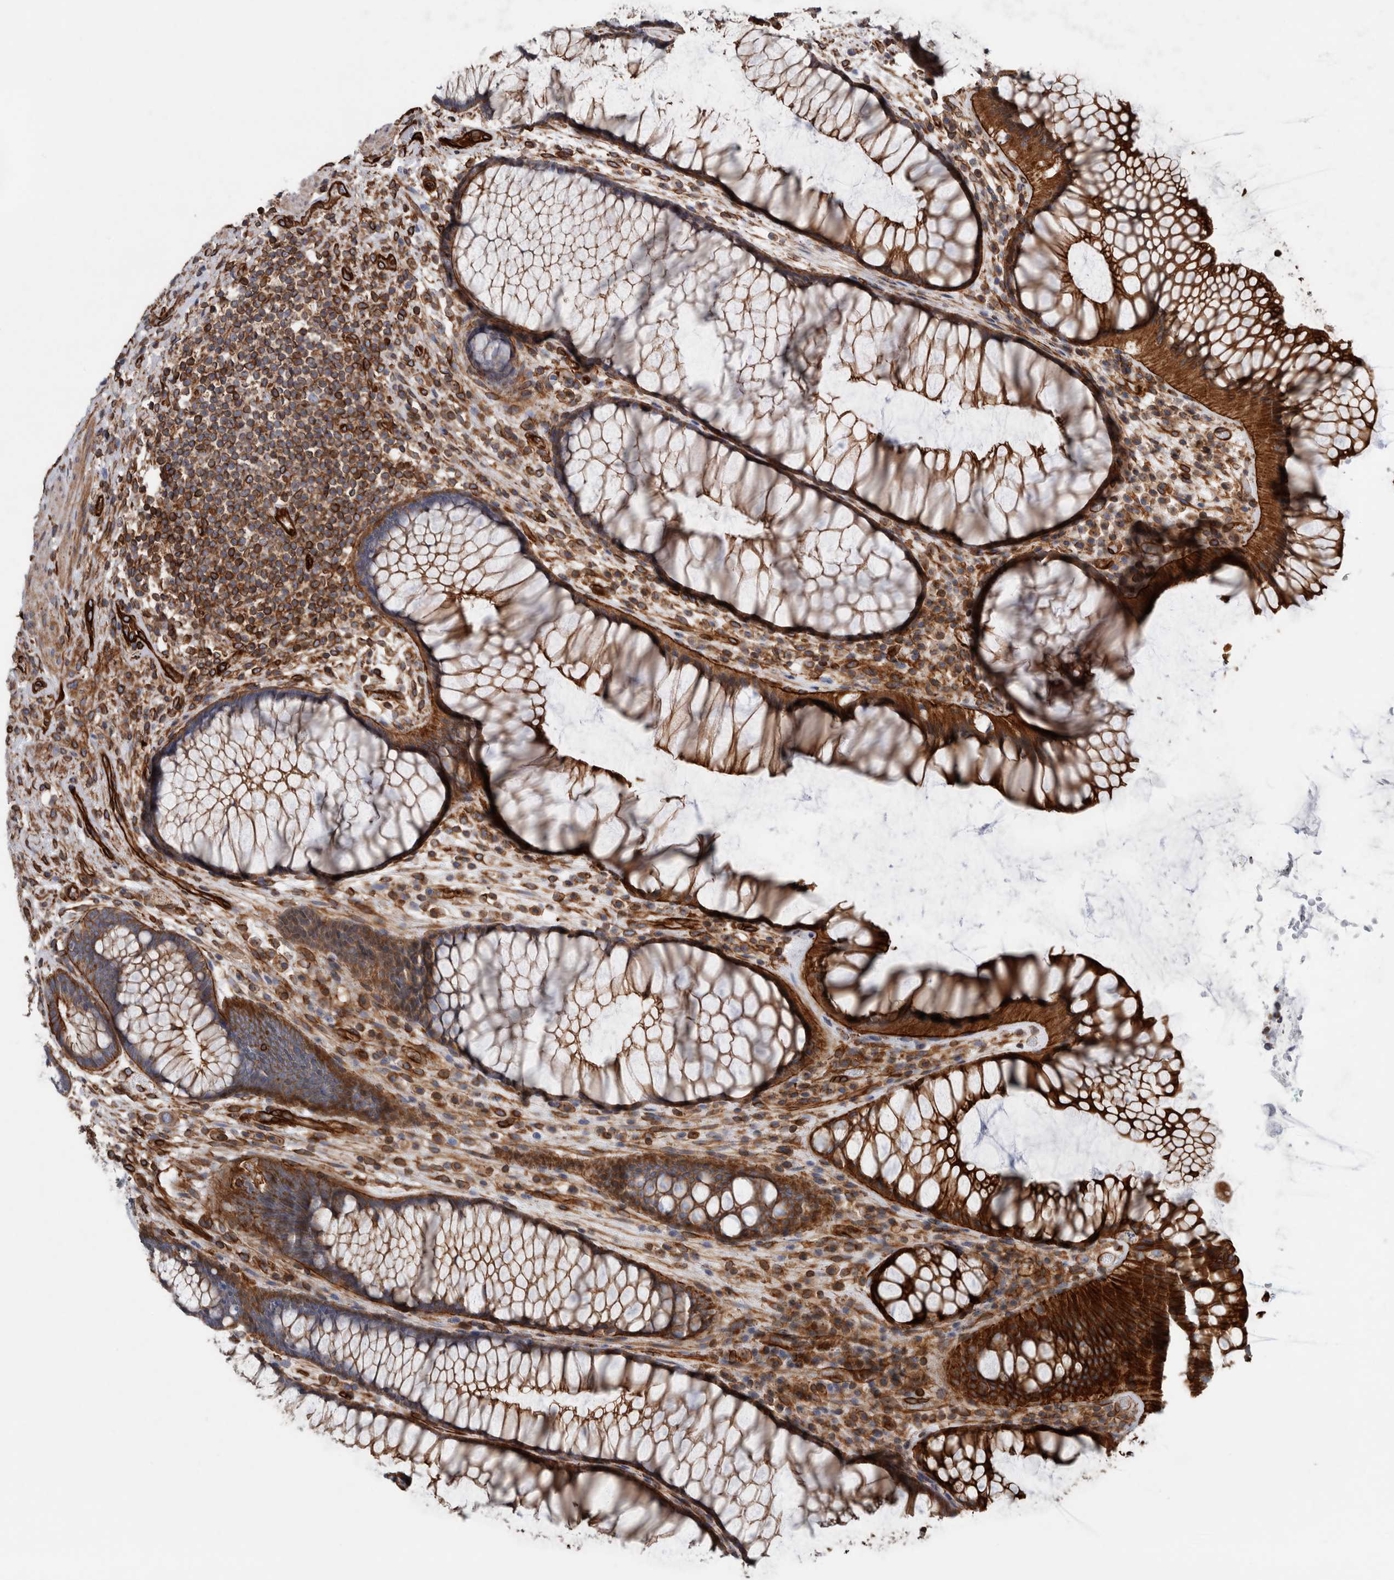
{"staining": {"intensity": "strong", "quantity": ">75%", "location": "cytoplasmic/membranous"}, "tissue": "rectum", "cell_type": "Glandular cells", "image_type": "normal", "snomed": [{"axis": "morphology", "description": "Normal tissue, NOS"}, {"axis": "topography", "description": "Rectum"}], "caption": "High-magnification brightfield microscopy of benign rectum stained with DAB (3,3'-diaminobenzidine) (brown) and counterstained with hematoxylin (blue). glandular cells exhibit strong cytoplasmic/membranous staining is identified in about>75% of cells. The staining was performed using DAB (3,3'-diaminobenzidine), with brown indicating positive protein expression. Nuclei are stained blue with hematoxylin.", "gene": "PLEC", "patient": {"sex": "male", "age": 51}}